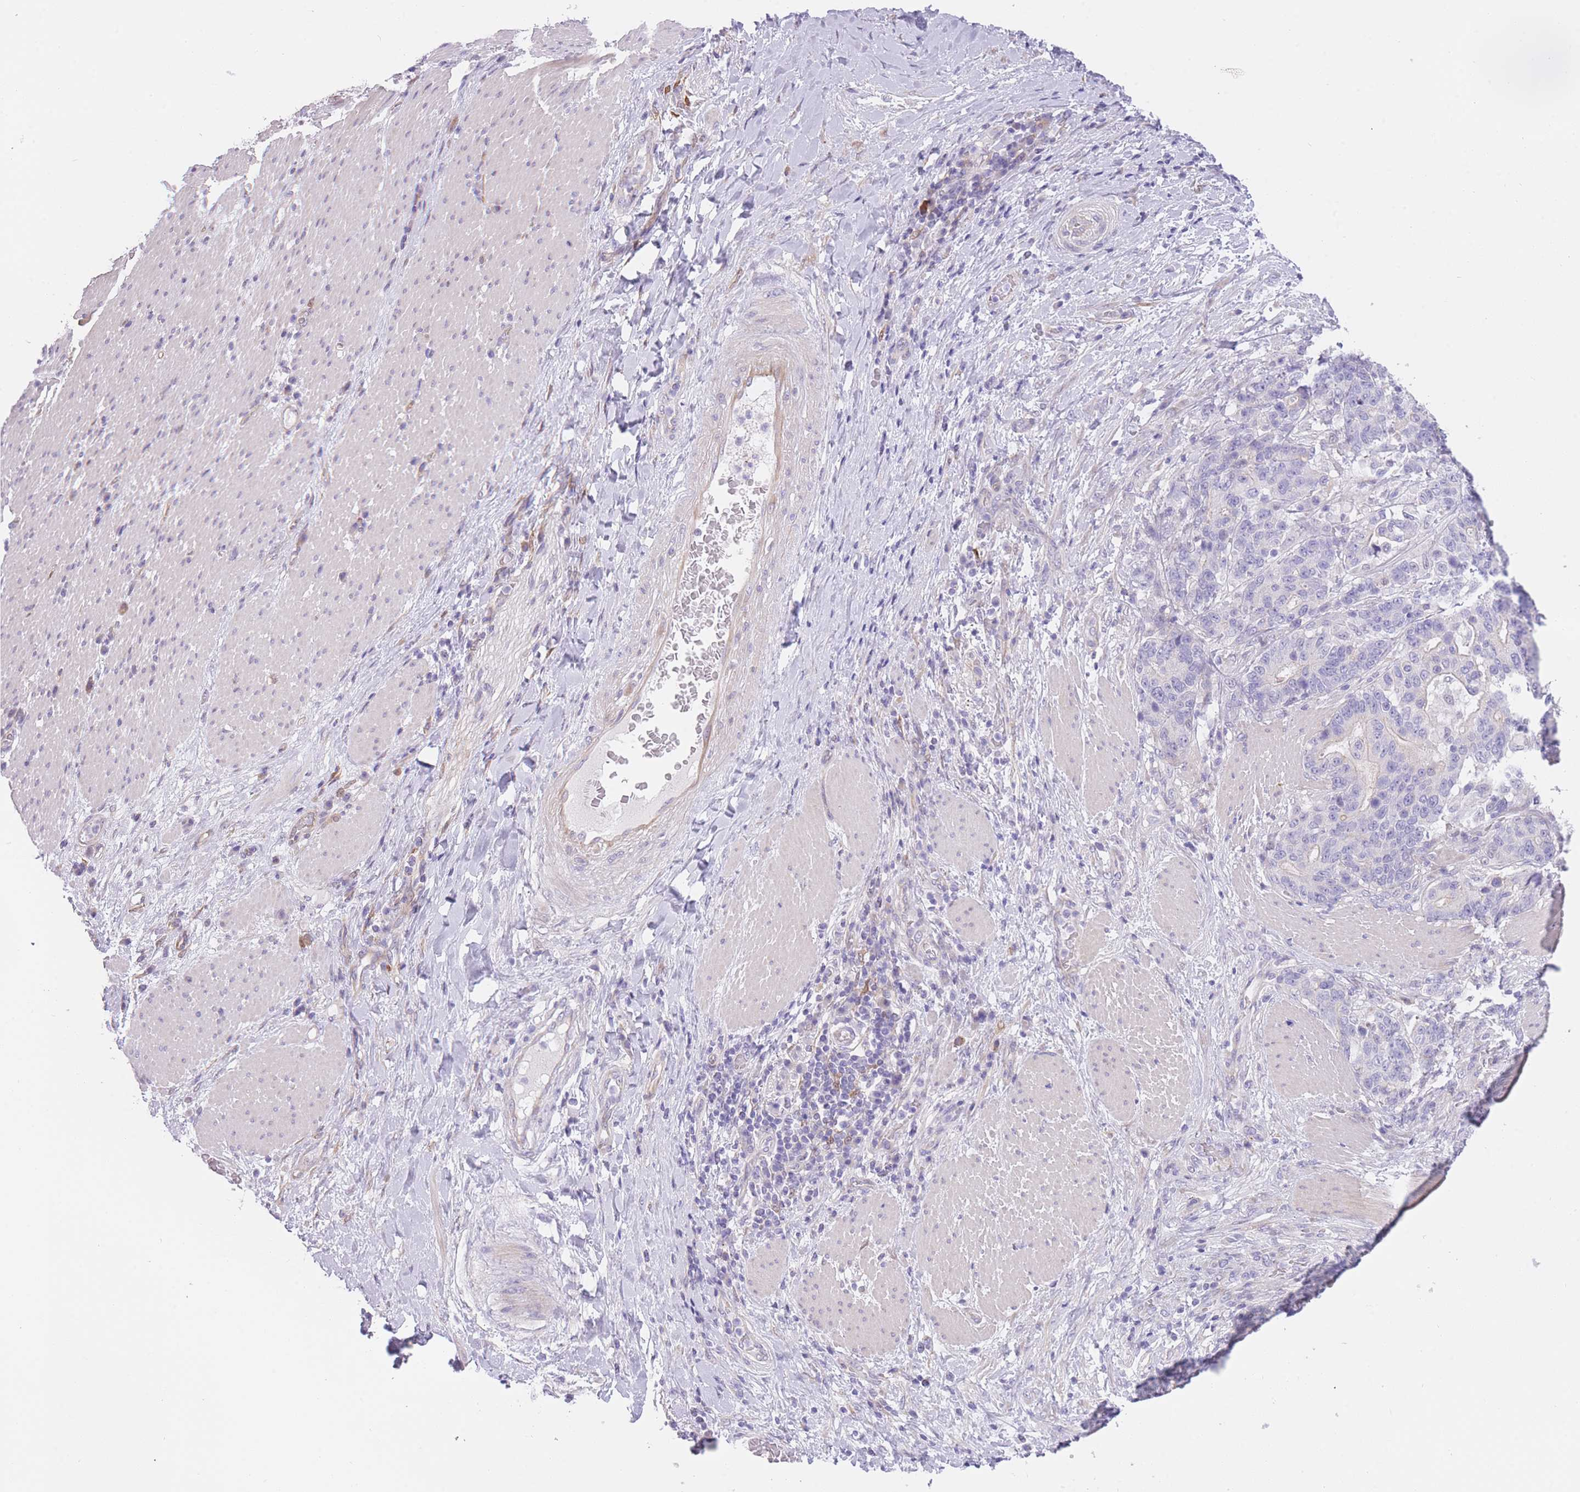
{"staining": {"intensity": "negative", "quantity": "none", "location": "none"}, "tissue": "stomach cancer", "cell_type": "Tumor cells", "image_type": "cancer", "snomed": [{"axis": "morphology", "description": "Normal tissue, NOS"}, {"axis": "morphology", "description": "Adenocarcinoma, NOS"}, {"axis": "topography", "description": "Stomach"}], "caption": "This is an IHC micrograph of human adenocarcinoma (stomach). There is no positivity in tumor cells.", "gene": "IMPG1", "patient": {"sex": "female", "age": 64}}